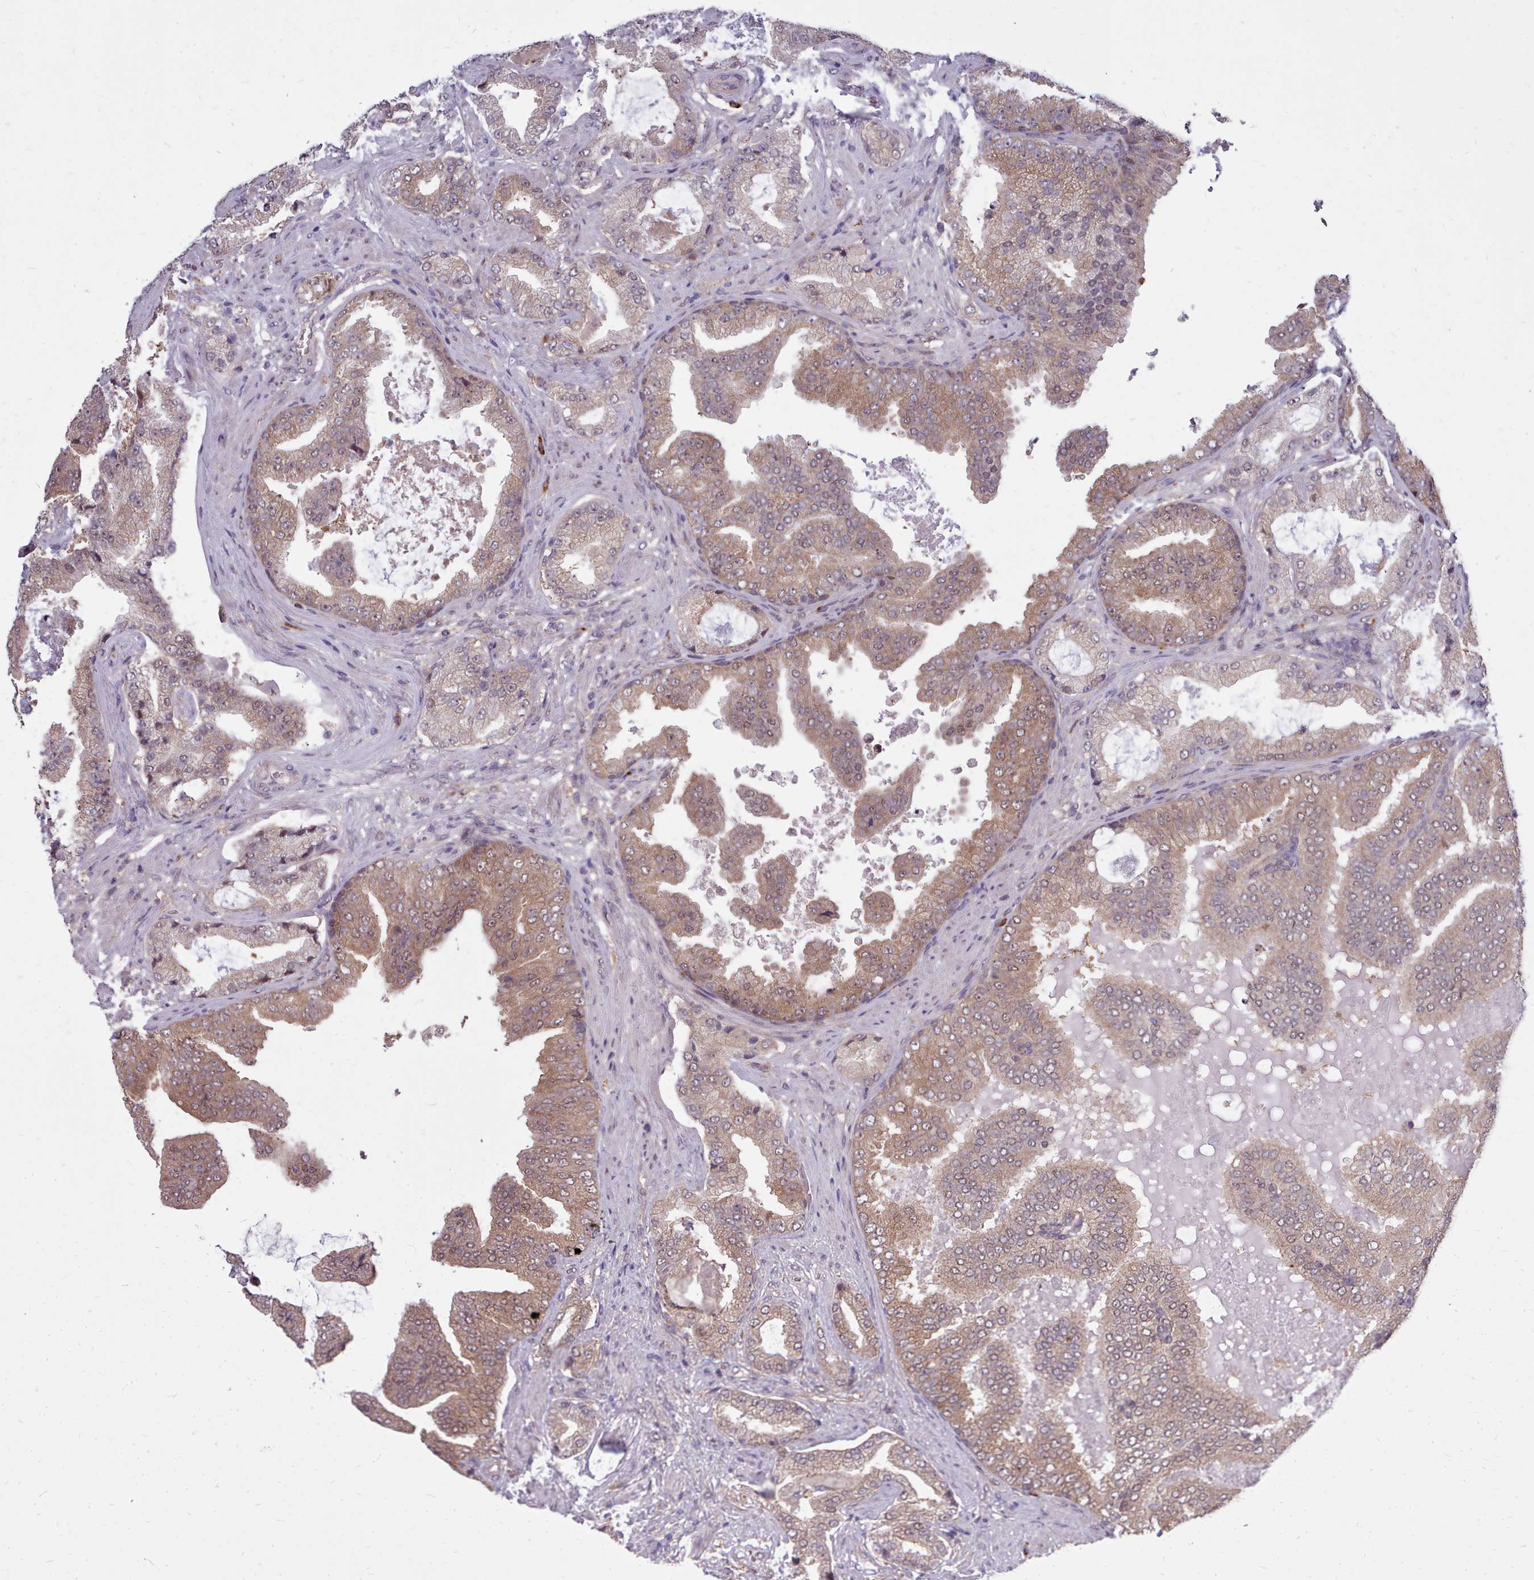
{"staining": {"intensity": "weak", "quantity": ">75%", "location": "cytoplasmic/membranous"}, "tissue": "prostate cancer", "cell_type": "Tumor cells", "image_type": "cancer", "snomed": [{"axis": "morphology", "description": "Adenocarcinoma, High grade"}, {"axis": "topography", "description": "Prostate"}], "caption": "Weak cytoplasmic/membranous expression for a protein is identified in about >75% of tumor cells of high-grade adenocarcinoma (prostate) using IHC.", "gene": "AHCY", "patient": {"sex": "male", "age": 68}}